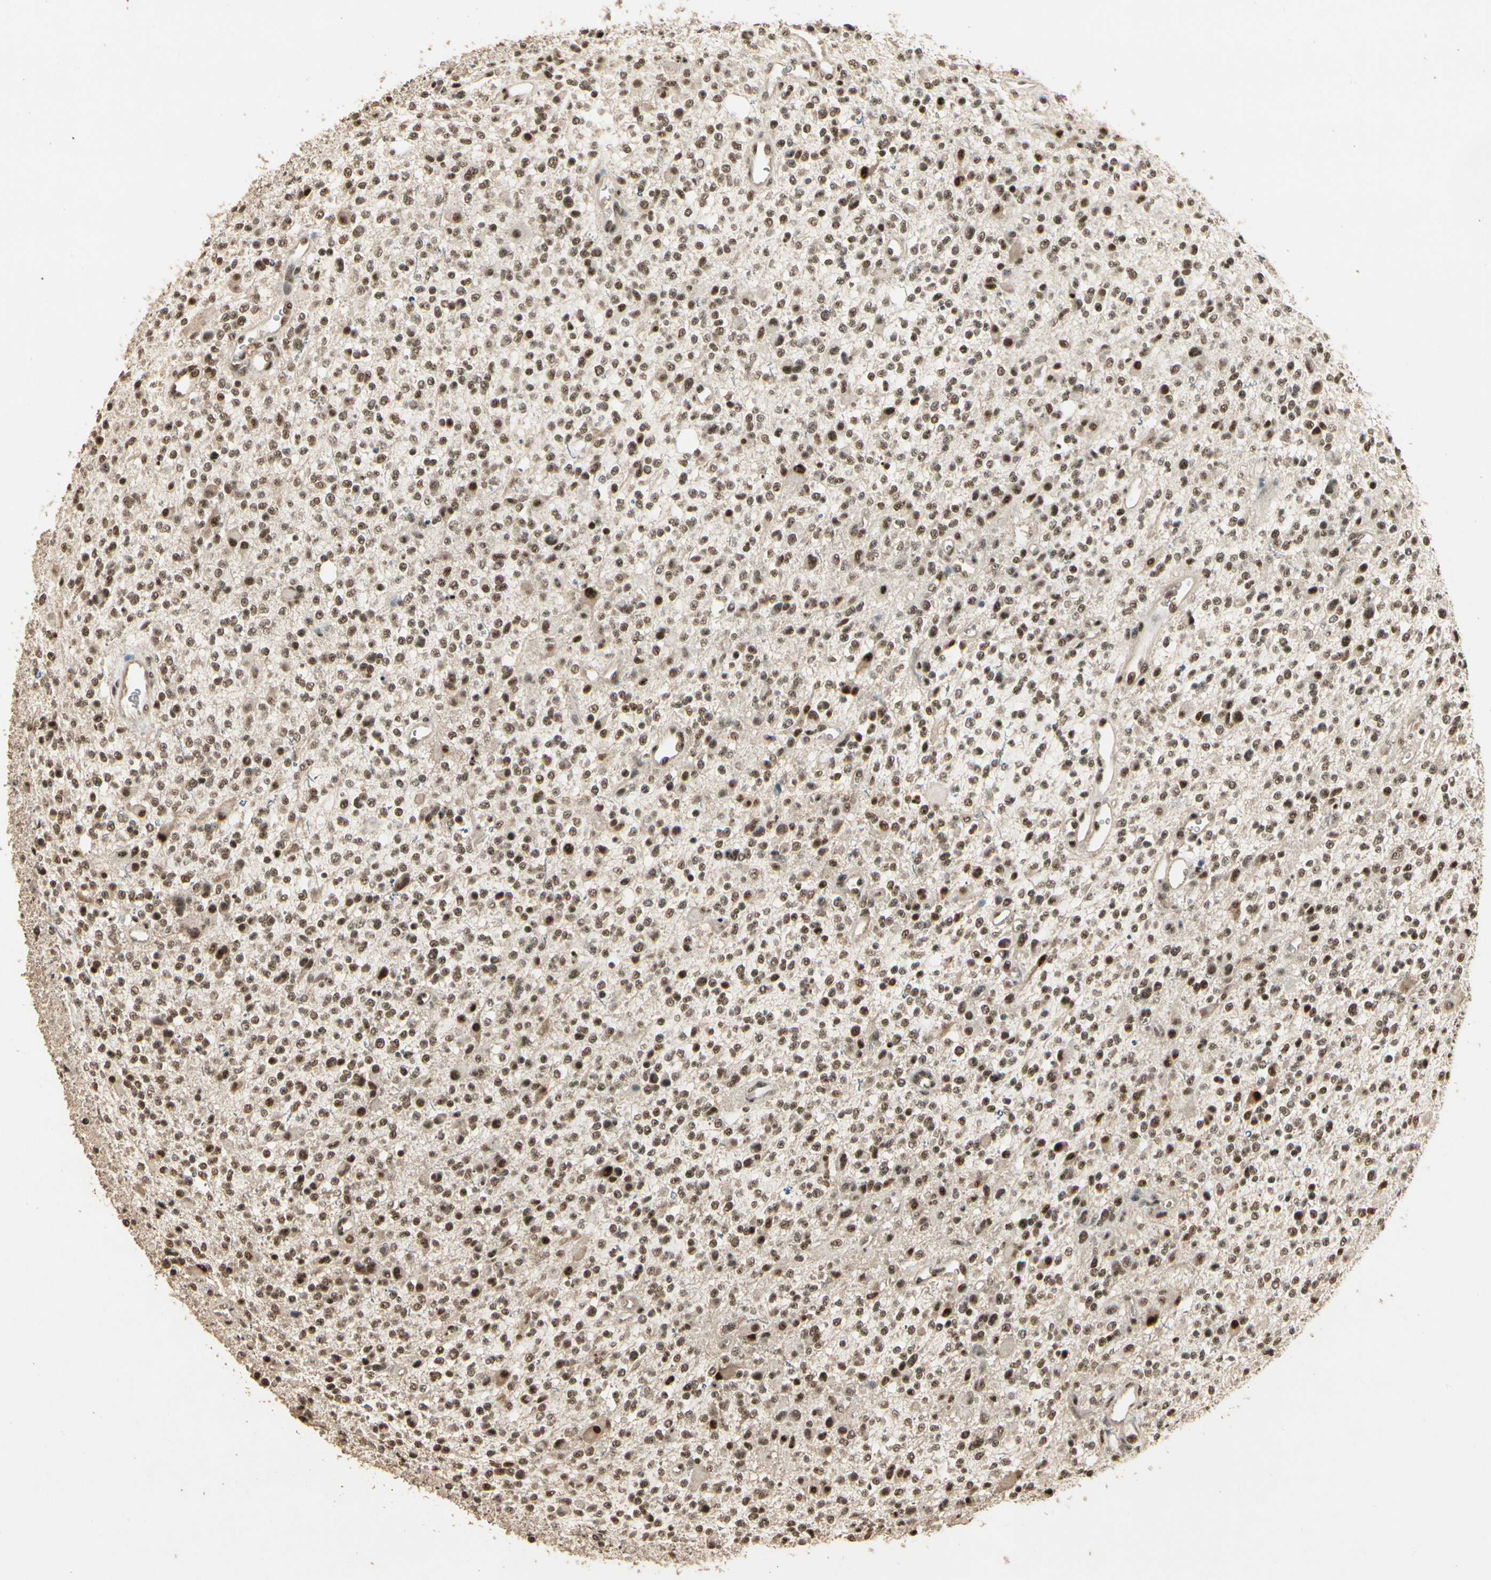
{"staining": {"intensity": "moderate", "quantity": ">75%", "location": "nuclear"}, "tissue": "glioma", "cell_type": "Tumor cells", "image_type": "cancer", "snomed": [{"axis": "morphology", "description": "Glioma, malignant, High grade"}, {"axis": "topography", "description": "Brain"}], "caption": "Immunohistochemistry (IHC) of malignant glioma (high-grade) exhibits medium levels of moderate nuclear positivity in about >75% of tumor cells.", "gene": "RBM25", "patient": {"sex": "male", "age": 48}}